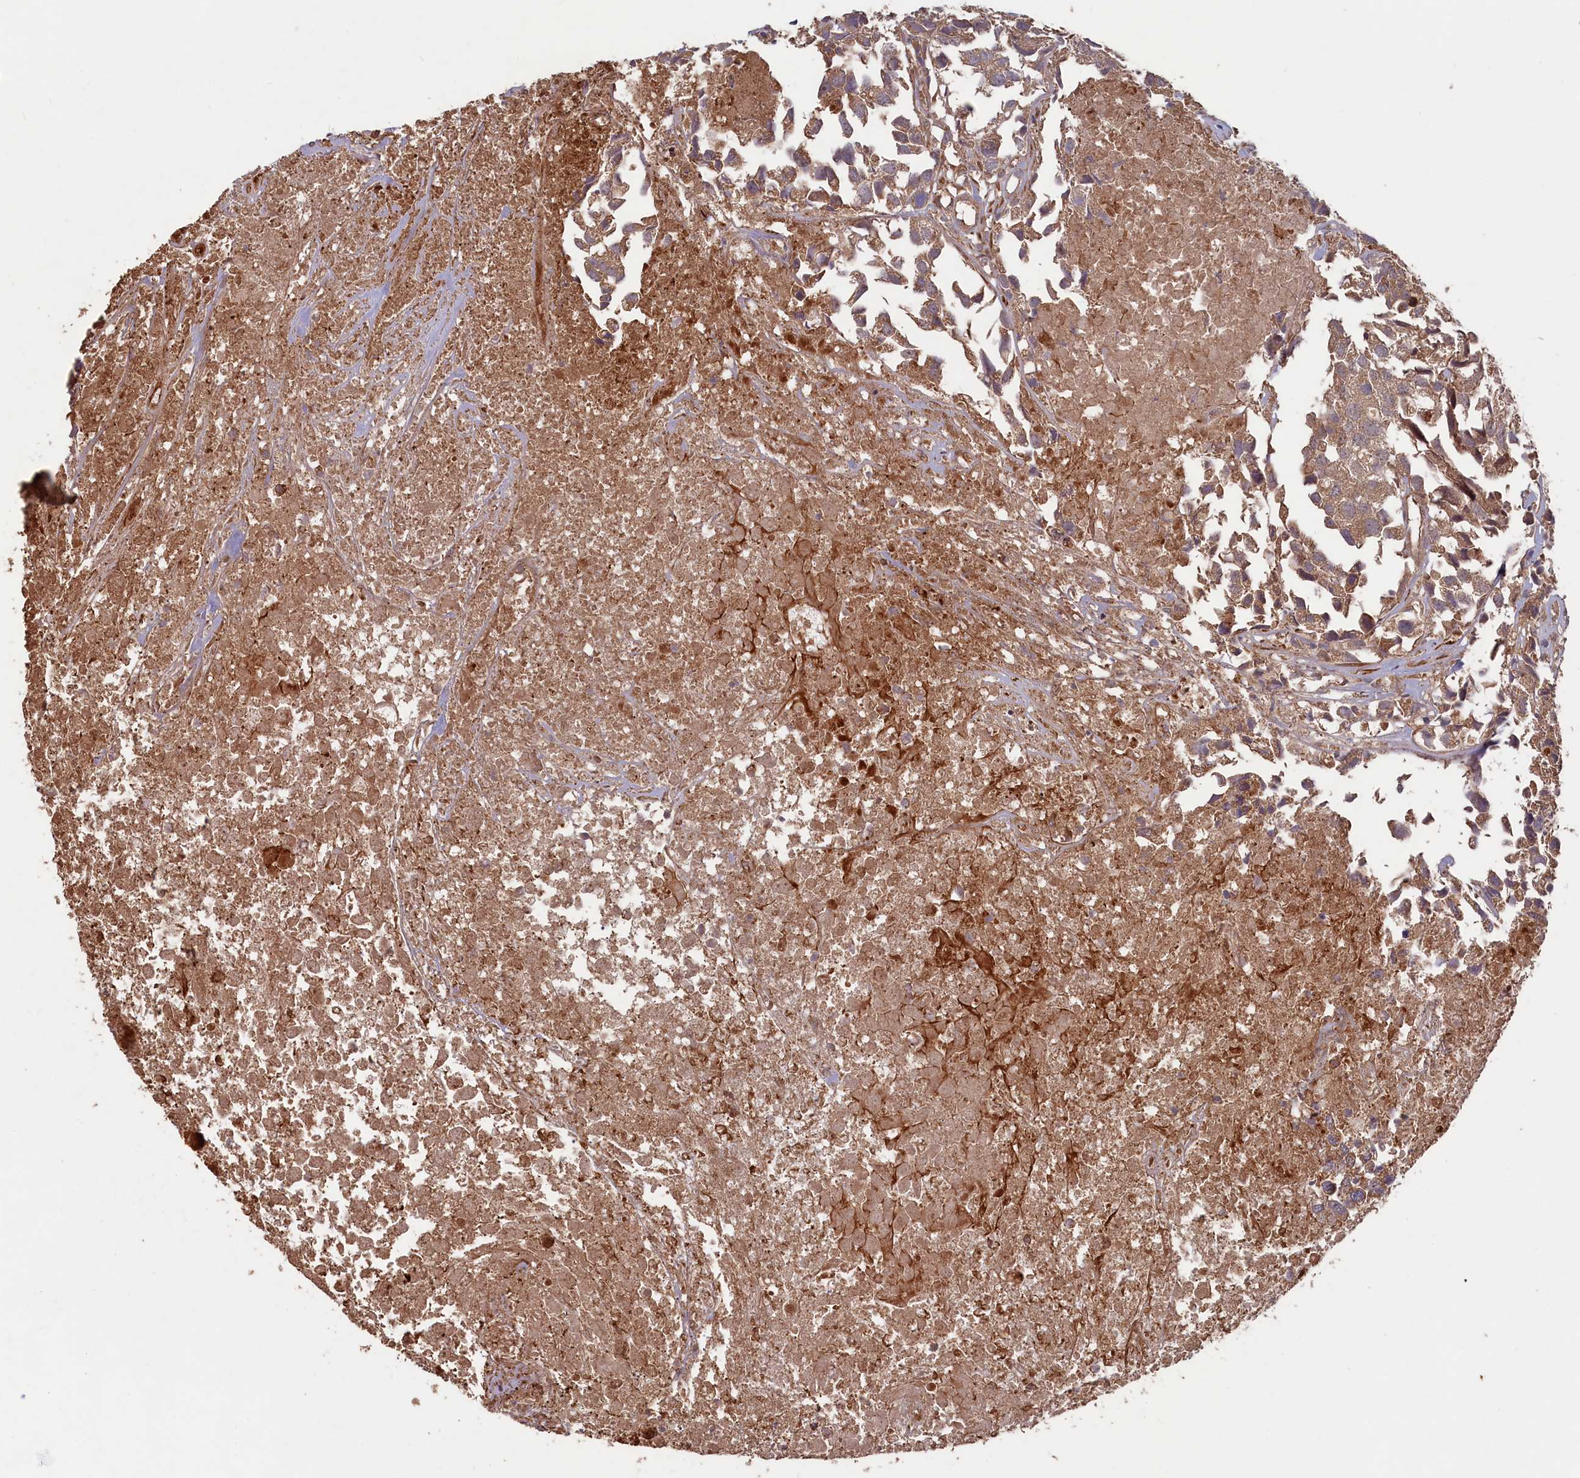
{"staining": {"intensity": "weak", "quantity": ">75%", "location": "cytoplasmic/membranous"}, "tissue": "urothelial cancer", "cell_type": "Tumor cells", "image_type": "cancer", "snomed": [{"axis": "morphology", "description": "Urothelial carcinoma, High grade"}, {"axis": "topography", "description": "Urinary bladder"}], "caption": "A low amount of weak cytoplasmic/membranous positivity is identified in approximately >75% of tumor cells in urothelial carcinoma (high-grade) tissue.", "gene": "GREB1L", "patient": {"sex": "female", "age": 75}}